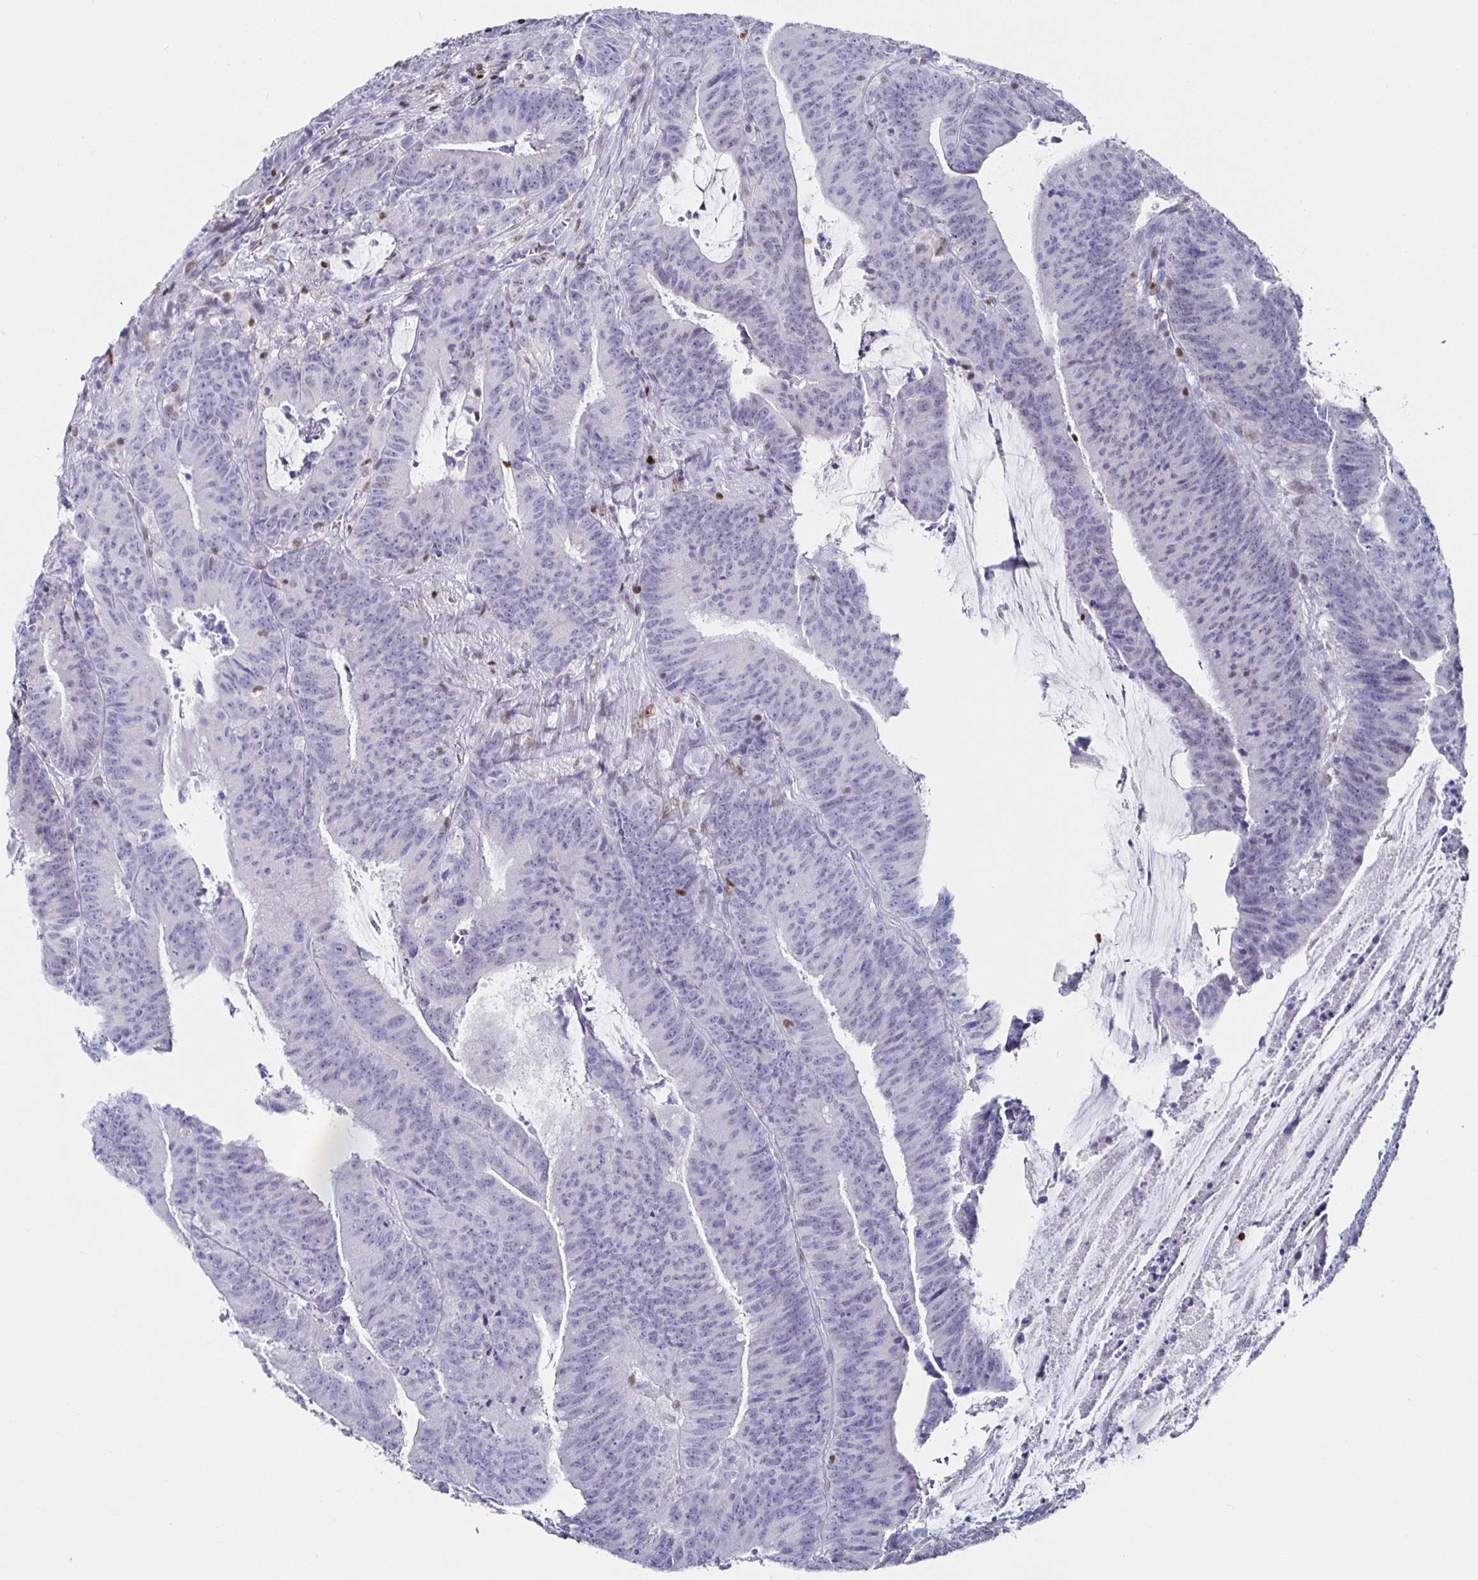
{"staining": {"intensity": "negative", "quantity": "none", "location": "none"}, "tissue": "colorectal cancer", "cell_type": "Tumor cells", "image_type": "cancer", "snomed": [{"axis": "morphology", "description": "Adenocarcinoma, NOS"}, {"axis": "topography", "description": "Colon"}], "caption": "DAB (3,3'-diaminobenzidine) immunohistochemical staining of colorectal cancer (adenocarcinoma) reveals no significant expression in tumor cells.", "gene": "RUNX2", "patient": {"sex": "female", "age": 78}}